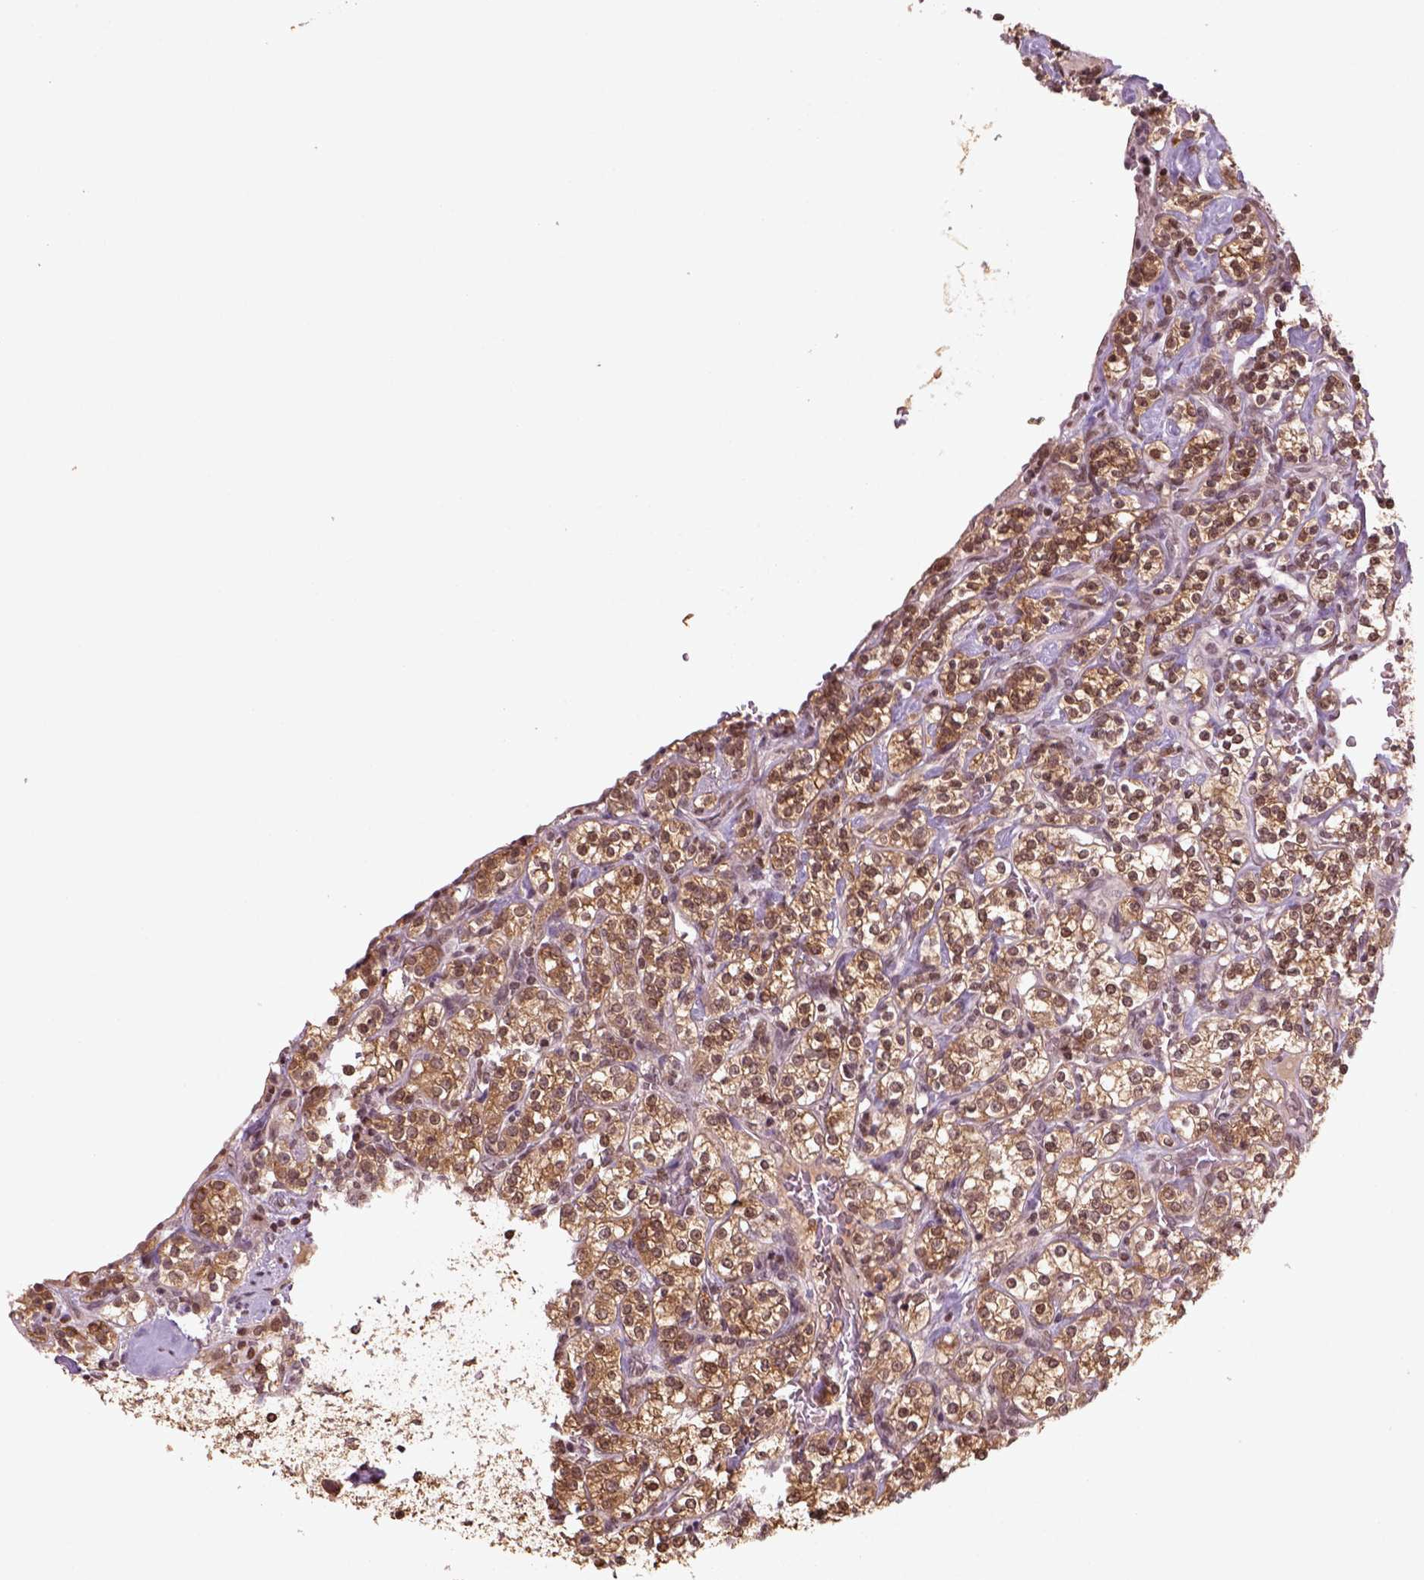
{"staining": {"intensity": "moderate", "quantity": ">75%", "location": "cytoplasmic/membranous,nuclear"}, "tissue": "renal cancer", "cell_type": "Tumor cells", "image_type": "cancer", "snomed": [{"axis": "morphology", "description": "Adenocarcinoma, NOS"}, {"axis": "topography", "description": "Kidney"}], "caption": "There is medium levels of moderate cytoplasmic/membranous and nuclear staining in tumor cells of renal cancer (adenocarcinoma), as demonstrated by immunohistochemical staining (brown color).", "gene": "GOT1", "patient": {"sex": "male", "age": 77}}